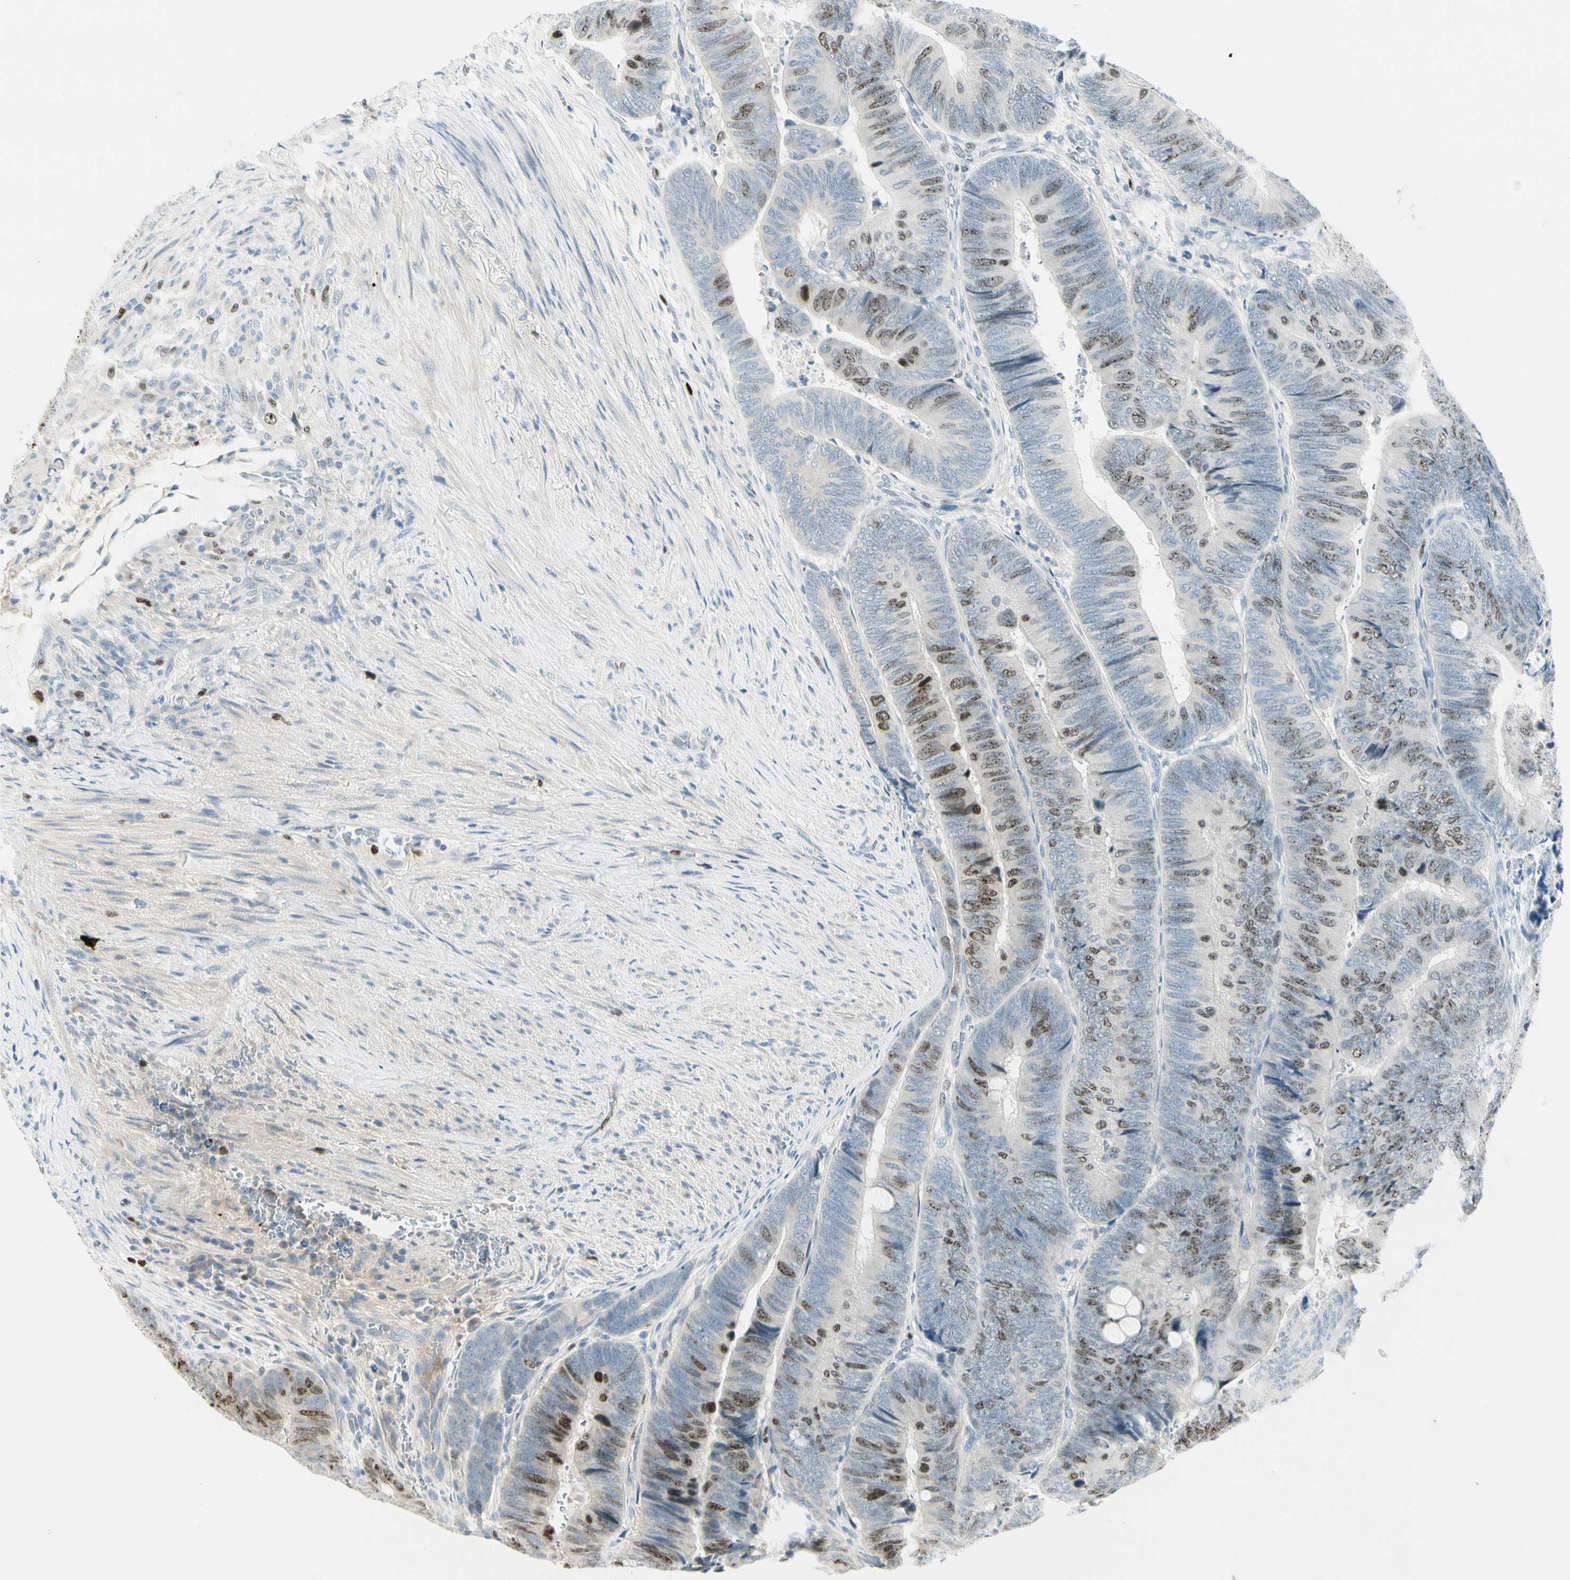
{"staining": {"intensity": "strong", "quantity": "<25%", "location": "nuclear"}, "tissue": "colorectal cancer", "cell_type": "Tumor cells", "image_type": "cancer", "snomed": [{"axis": "morphology", "description": "Normal tissue, NOS"}, {"axis": "morphology", "description": "Adenocarcinoma, NOS"}, {"axis": "topography", "description": "Rectum"}, {"axis": "topography", "description": "Peripheral nerve tissue"}], "caption": "High-power microscopy captured an IHC photomicrograph of colorectal cancer (adenocarcinoma), revealing strong nuclear staining in about <25% of tumor cells.", "gene": "PITX1", "patient": {"sex": "male", "age": 92}}